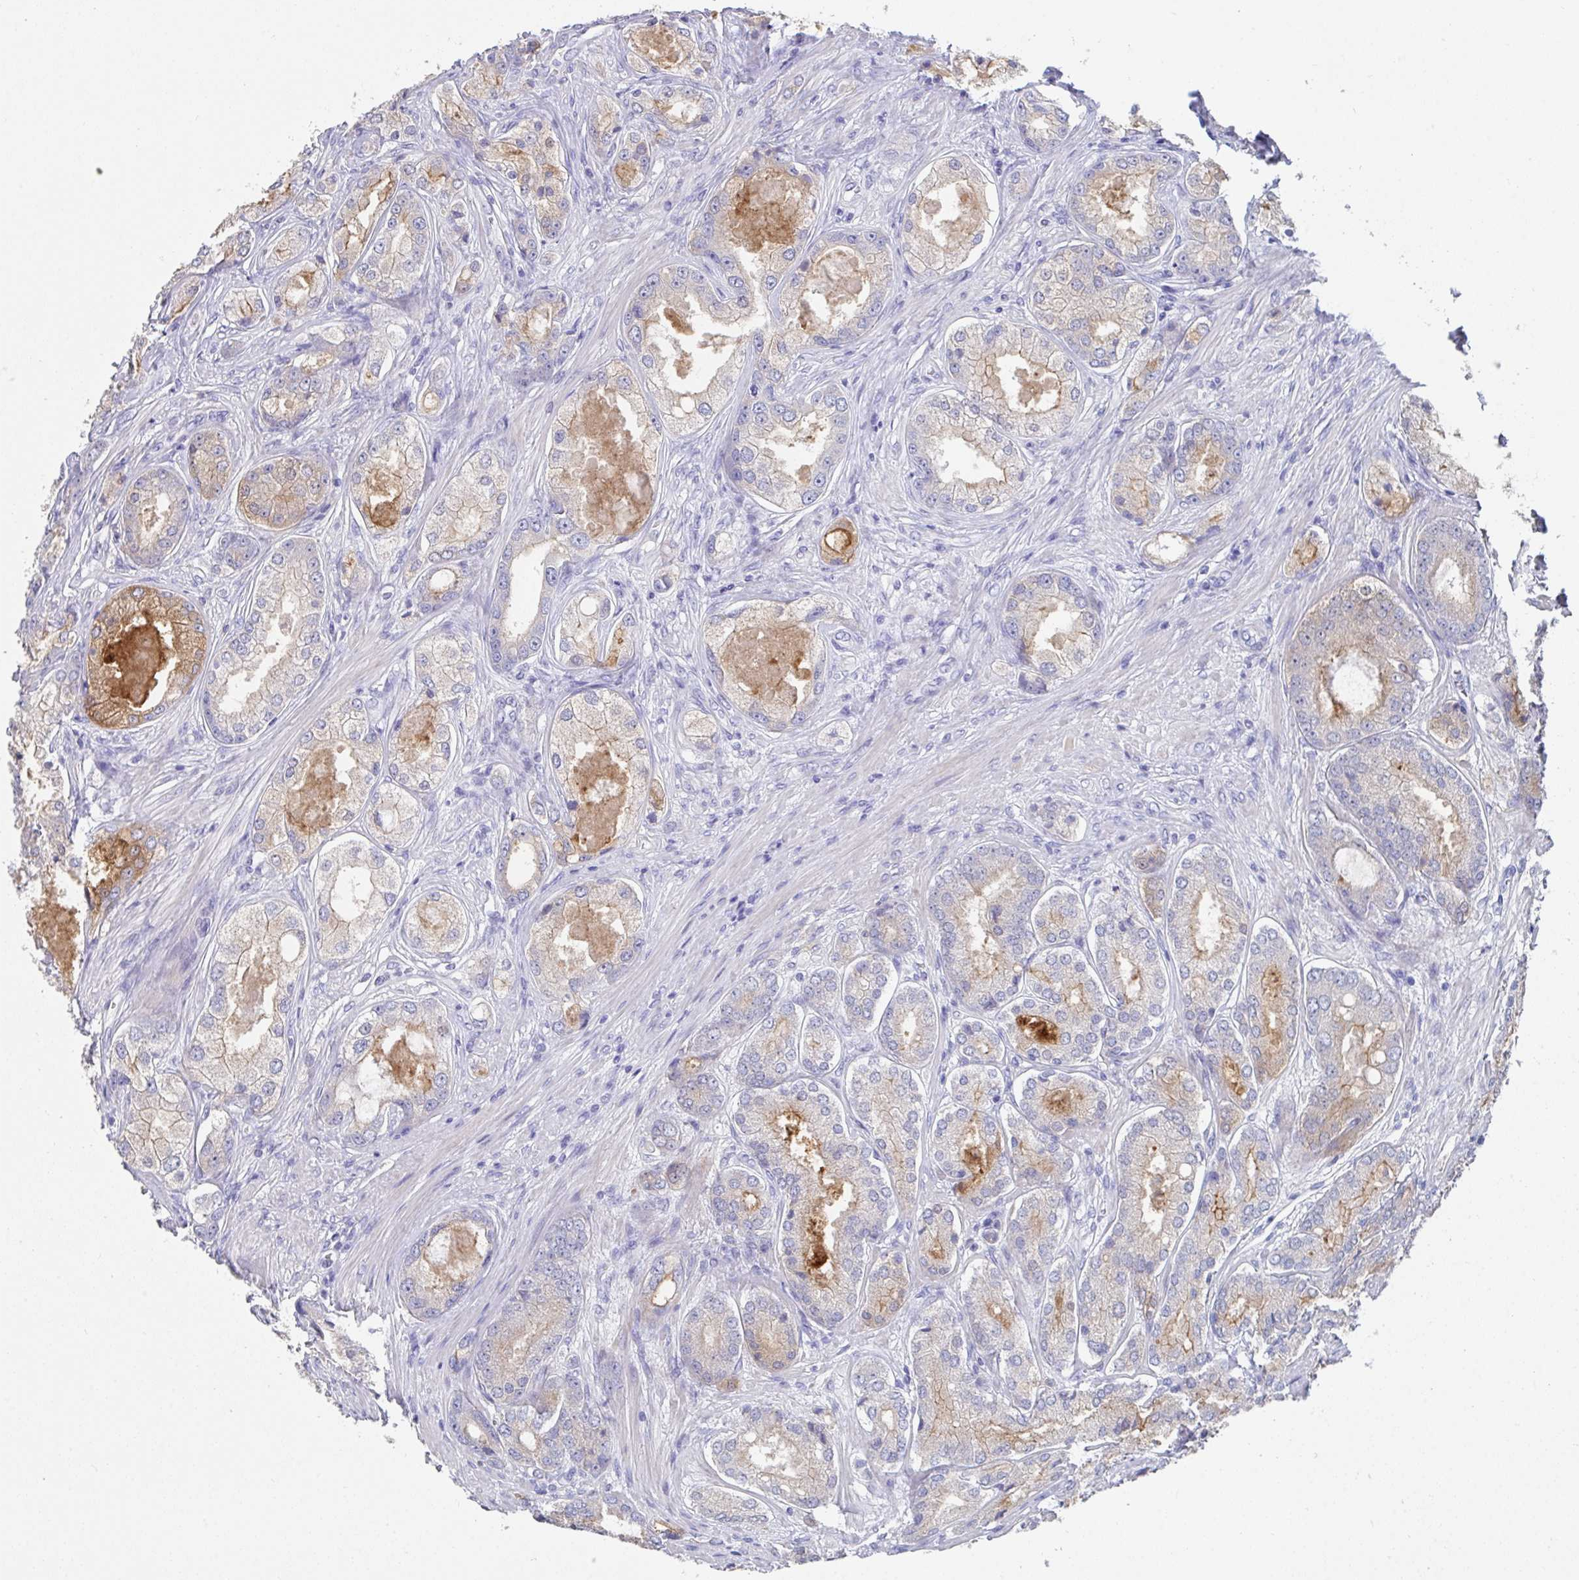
{"staining": {"intensity": "weak", "quantity": "<25%", "location": "cytoplasmic/membranous"}, "tissue": "prostate cancer", "cell_type": "Tumor cells", "image_type": "cancer", "snomed": [{"axis": "morphology", "description": "Adenocarcinoma, Low grade"}, {"axis": "topography", "description": "Prostate"}], "caption": "A high-resolution micrograph shows immunohistochemistry staining of prostate cancer, which displays no significant staining in tumor cells. The staining is performed using DAB brown chromogen with nuclei counter-stained in using hematoxylin.", "gene": "SLC44A4", "patient": {"sex": "male", "age": 68}}